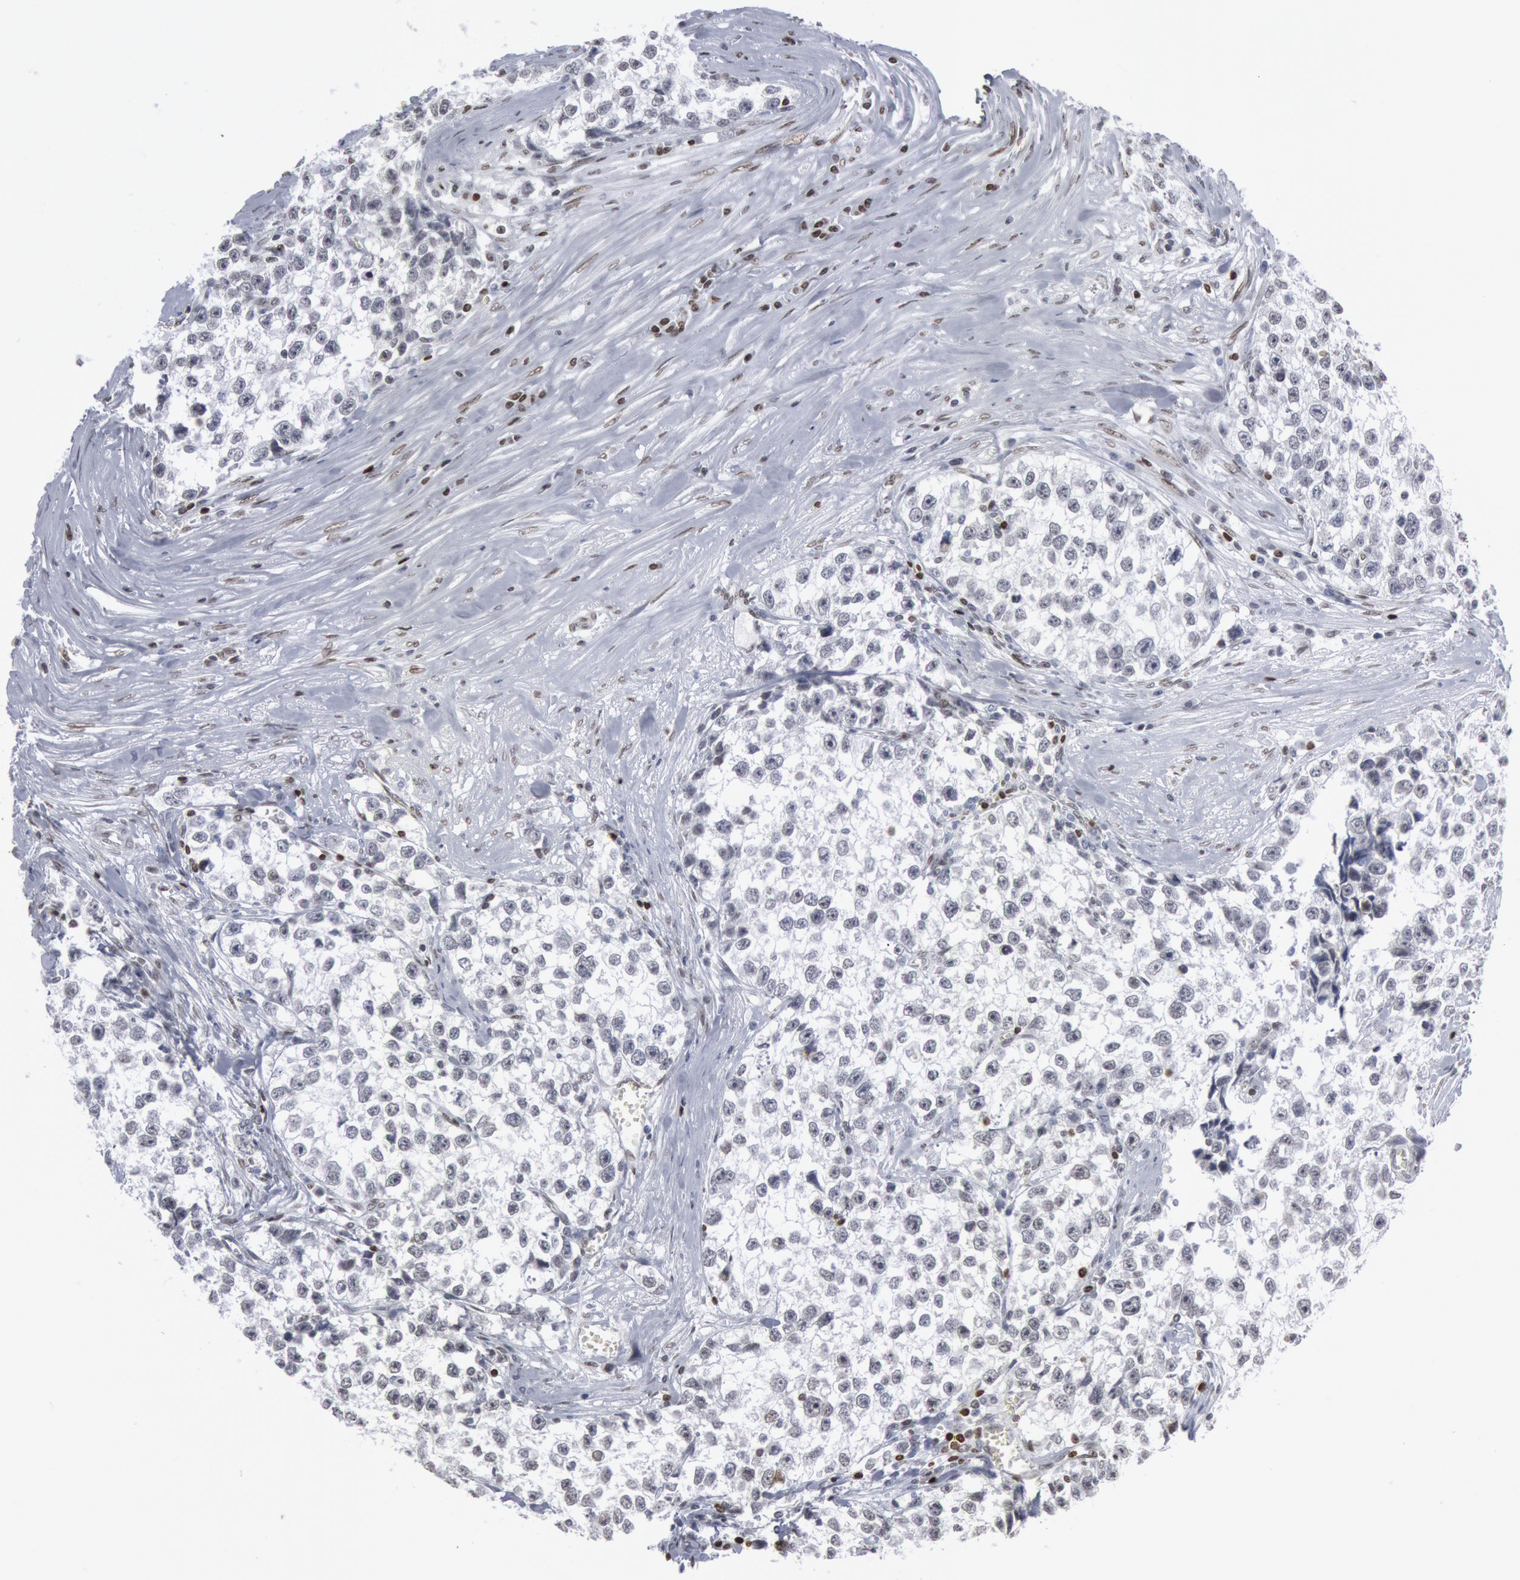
{"staining": {"intensity": "negative", "quantity": "none", "location": "none"}, "tissue": "testis cancer", "cell_type": "Tumor cells", "image_type": "cancer", "snomed": [{"axis": "morphology", "description": "Seminoma, NOS"}, {"axis": "morphology", "description": "Carcinoma, Embryonal, NOS"}, {"axis": "topography", "description": "Testis"}], "caption": "There is no significant expression in tumor cells of testis cancer (seminoma).", "gene": "MECP2", "patient": {"sex": "male", "age": 30}}